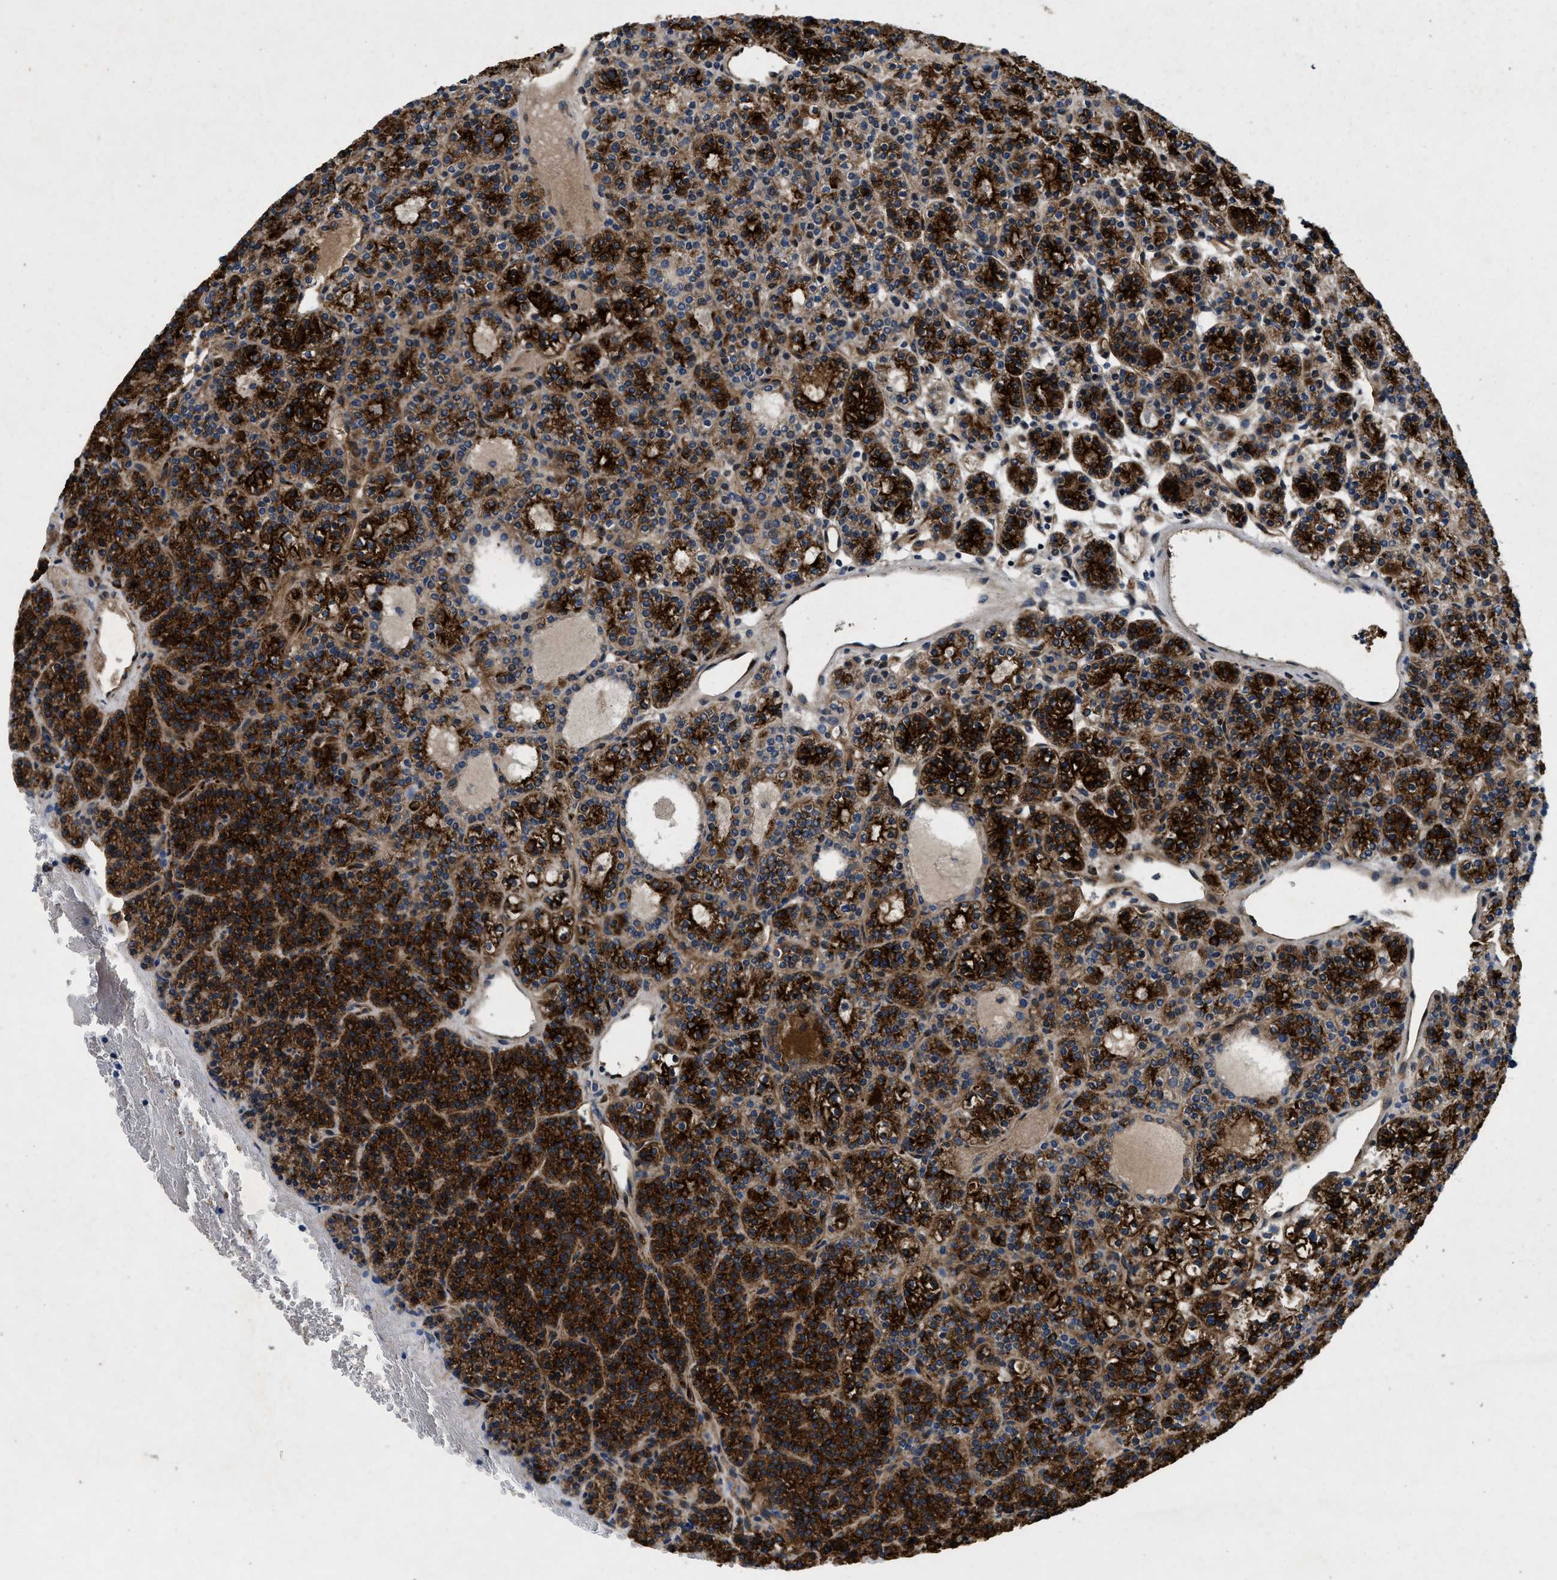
{"staining": {"intensity": "strong", "quantity": ">75%", "location": "cytoplasmic/membranous"}, "tissue": "parathyroid gland", "cell_type": "Glandular cells", "image_type": "normal", "snomed": [{"axis": "morphology", "description": "Normal tissue, NOS"}, {"axis": "morphology", "description": "Adenoma, NOS"}, {"axis": "topography", "description": "Parathyroid gland"}], "caption": "This micrograph demonstrates normal parathyroid gland stained with immunohistochemistry (IHC) to label a protein in brown. The cytoplasmic/membranous of glandular cells show strong positivity for the protein. Nuclei are counter-stained blue.", "gene": "HSPA12B", "patient": {"sex": "female", "age": 64}}